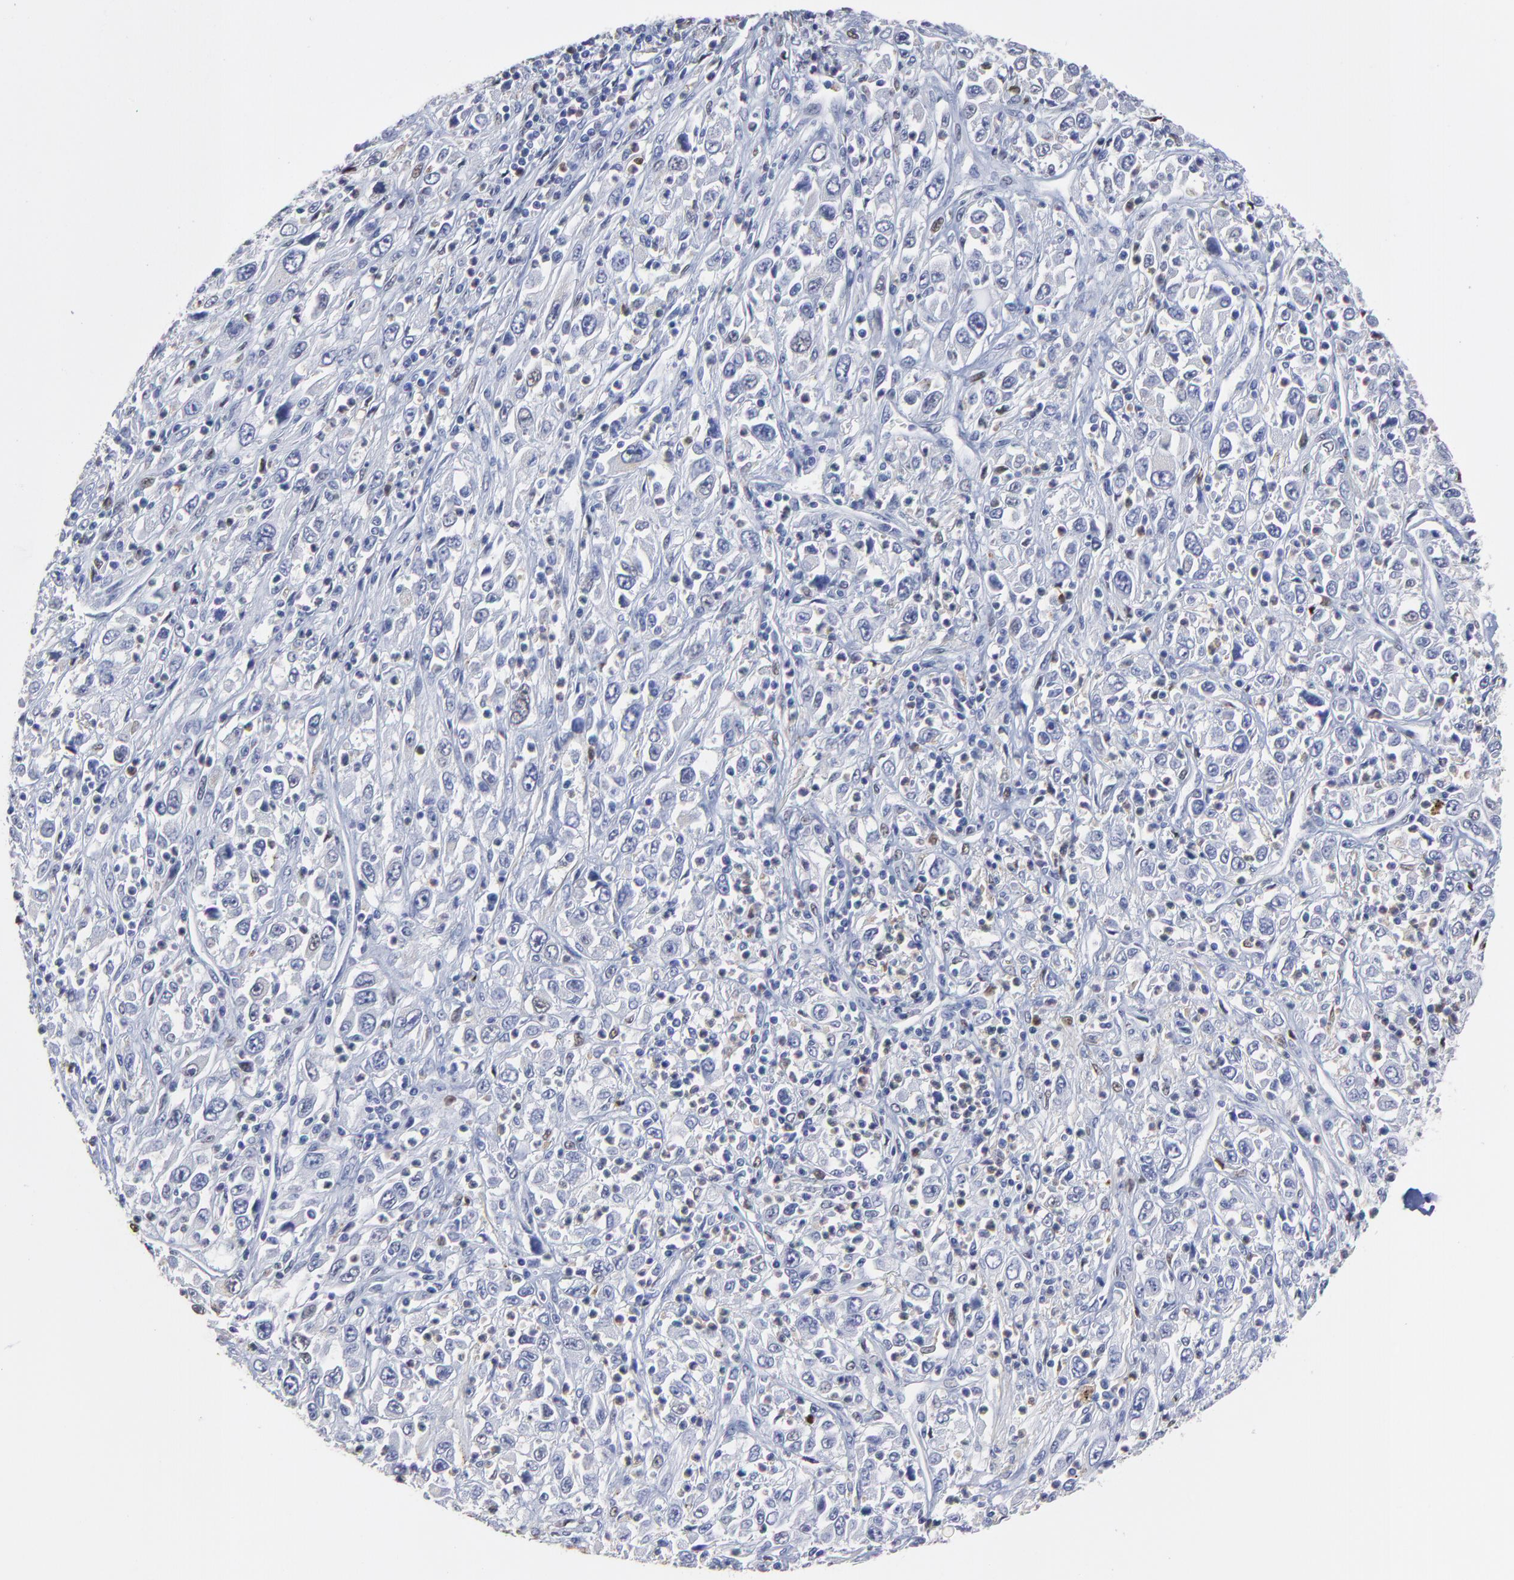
{"staining": {"intensity": "negative", "quantity": "none", "location": "none"}, "tissue": "melanoma", "cell_type": "Tumor cells", "image_type": "cancer", "snomed": [{"axis": "morphology", "description": "Malignant melanoma, Metastatic site"}, {"axis": "topography", "description": "Skin"}], "caption": "DAB immunohistochemical staining of melanoma displays no significant staining in tumor cells.", "gene": "SMARCA1", "patient": {"sex": "female", "age": 56}}